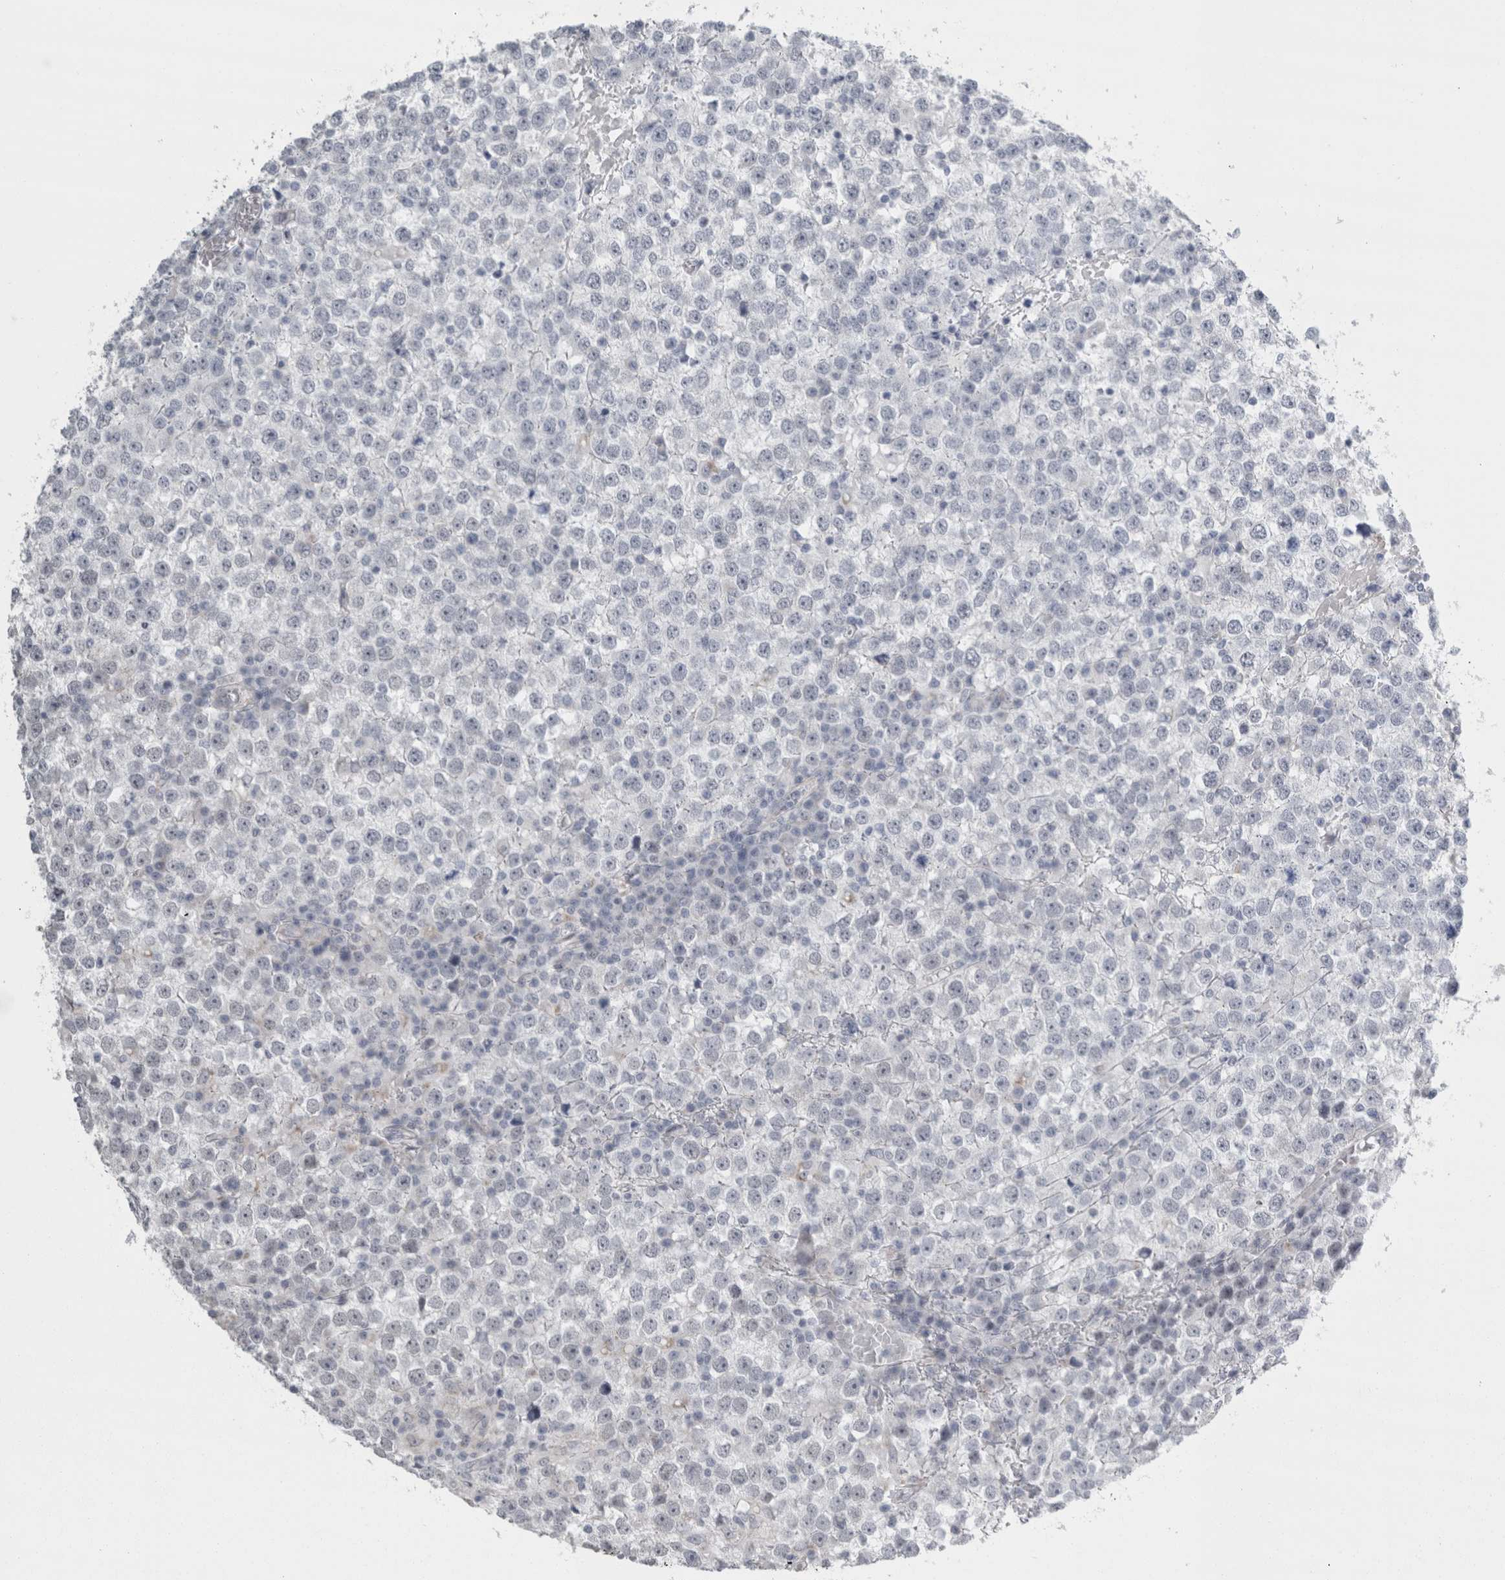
{"staining": {"intensity": "negative", "quantity": "none", "location": "none"}, "tissue": "testis cancer", "cell_type": "Tumor cells", "image_type": "cancer", "snomed": [{"axis": "morphology", "description": "Seminoma, NOS"}, {"axis": "topography", "description": "Testis"}], "caption": "This is a image of immunohistochemistry staining of testis cancer (seminoma), which shows no positivity in tumor cells. (DAB (3,3'-diaminobenzidine) IHC visualized using brightfield microscopy, high magnification).", "gene": "PLIN1", "patient": {"sex": "male", "age": 65}}